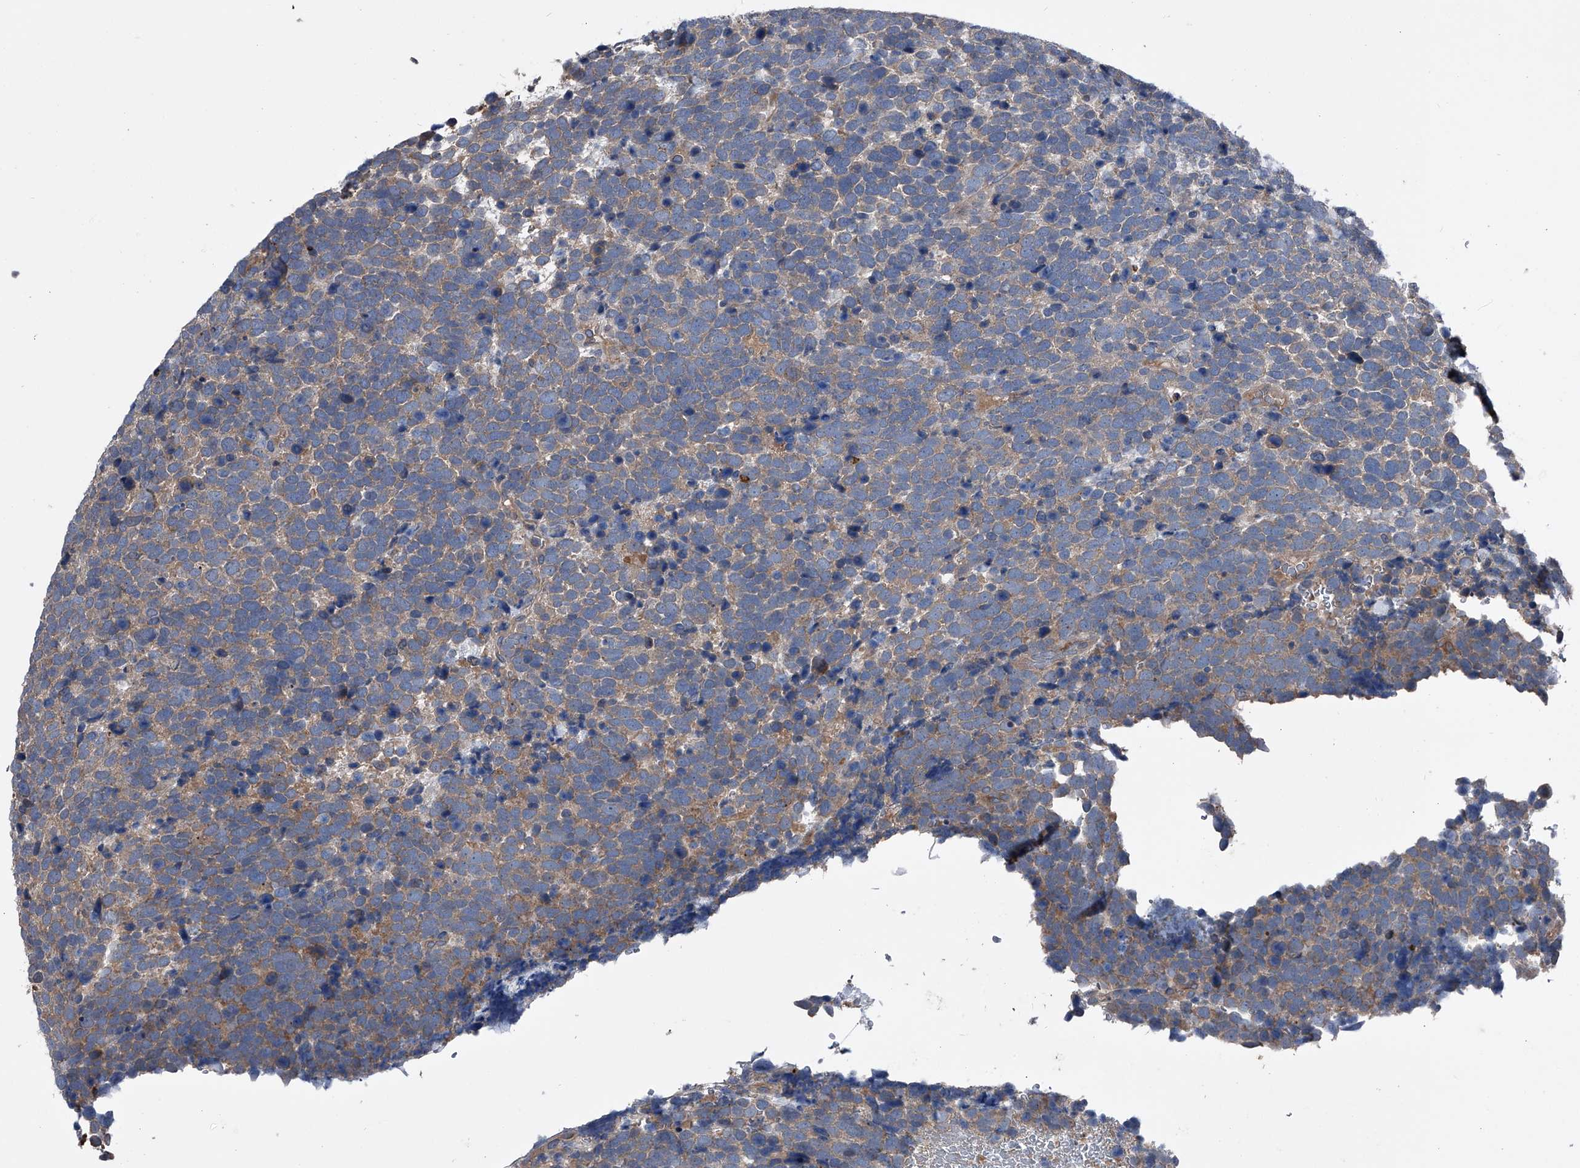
{"staining": {"intensity": "weak", "quantity": ">75%", "location": "cytoplasmic/membranous"}, "tissue": "urothelial cancer", "cell_type": "Tumor cells", "image_type": "cancer", "snomed": [{"axis": "morphology", "description": "Urothelial carcinoma, High grade"}, {"axis": "topography", "description": "Urinary bladder"}], "caption": "DAB (3,3'-diaminobenzidine) immunohistochemical staining of high-grade urothelial carcinoma exhibits weak cytoplasmic/membranous protein staining in approximately >75% of tumor cells.", "gene": "KIF13A", "patient": {"sex": "female", "age": 82}}